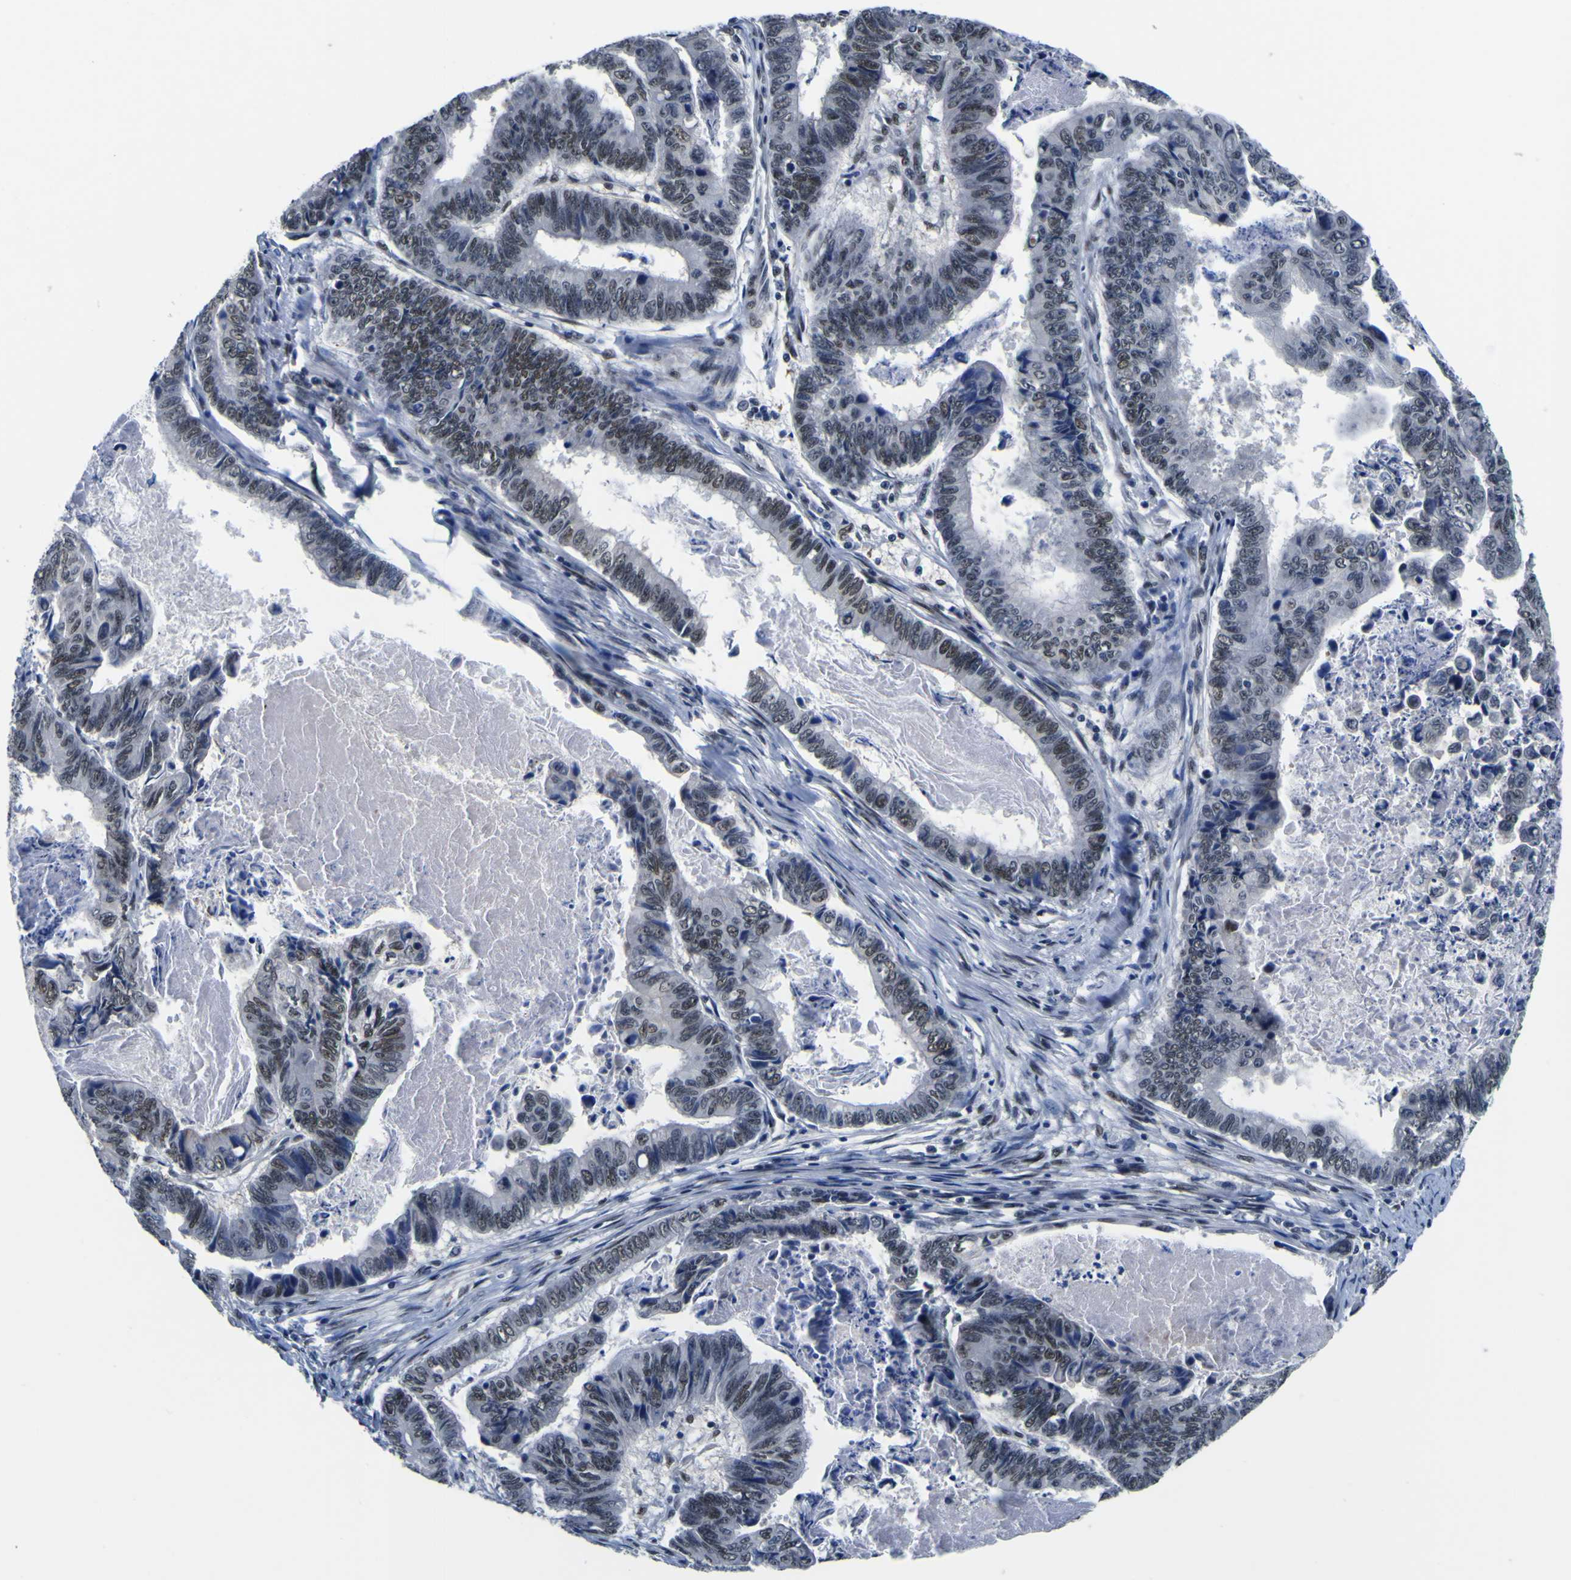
{"staining": {"intensity": "weak", "quantity": "25%-75%", "location": "nuclear"}, "tissue": "stomach cancer", "cell_type": "Tumor cells", "image_type": "cancer", "snomed": [{"axis": "morphology", "description": "Adenocarcinoma, NOS"}, {"axis": "topography", "description": "Stomach, lower"}], "caption": "IHC of stomach cancer (adenocarcinoma) reveals low levels of weak nuclear expression in about 25%-75% of tumor cells.", "gene": "CUL4B", "patient": {"sex": "male", "age": 77}}